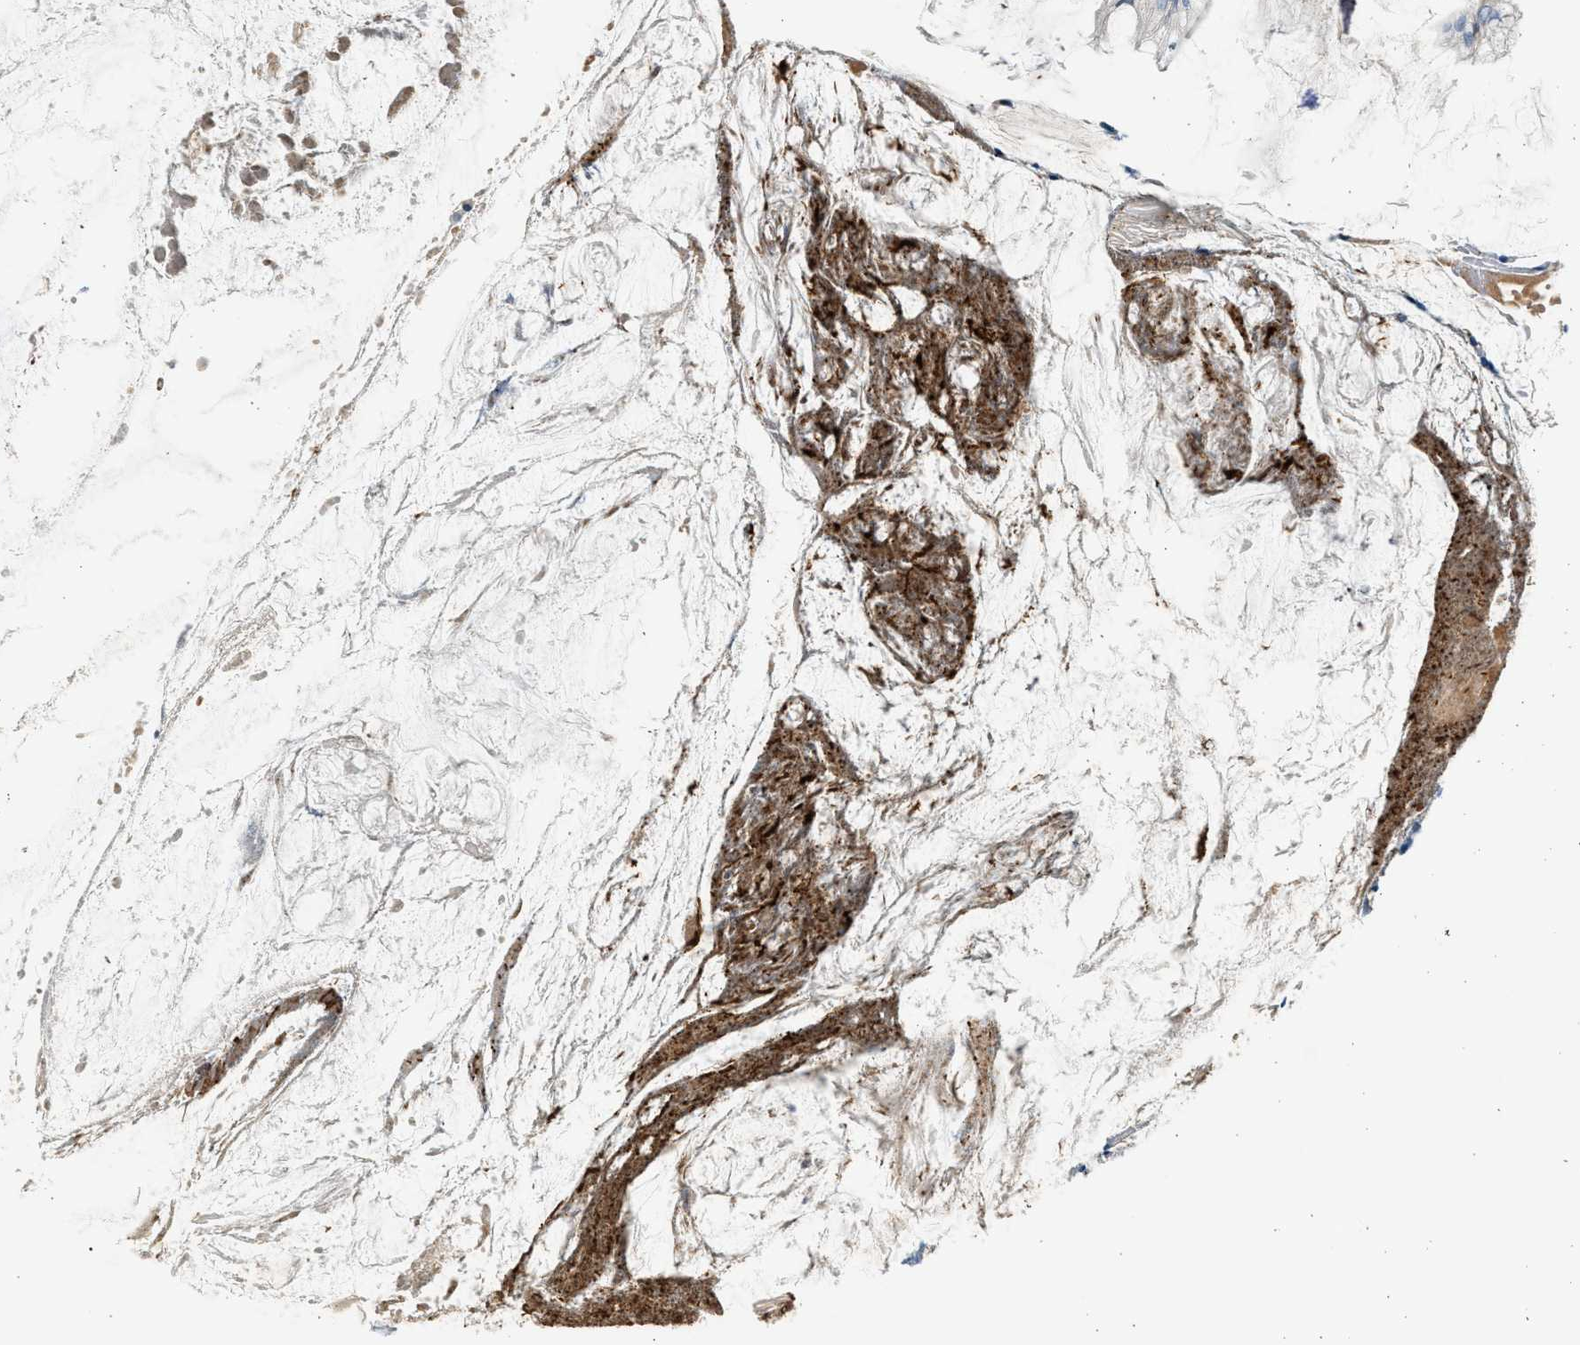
{"staining": {"intensity": "moderate", "quantity": "<25%", "location": "cytoplasmic/membranous"}, "tissue": "appendix", "cell_type": "Glandular cells", "image_type": "normal", "snomed": [{"axis": "morphology", "description": "Normal tissue, NOS"}, {"axis": "topography", "description": "Appendix"}], "caption": "A brown stain labels moderate cytoplasmic/membranous staining of a protein in glandular cells of normal appendix. (Brightfield microscopy of DAB IHC at high magnification).", "gene": "CNTN6", "patient": {"sex": "female", "age": 77}}